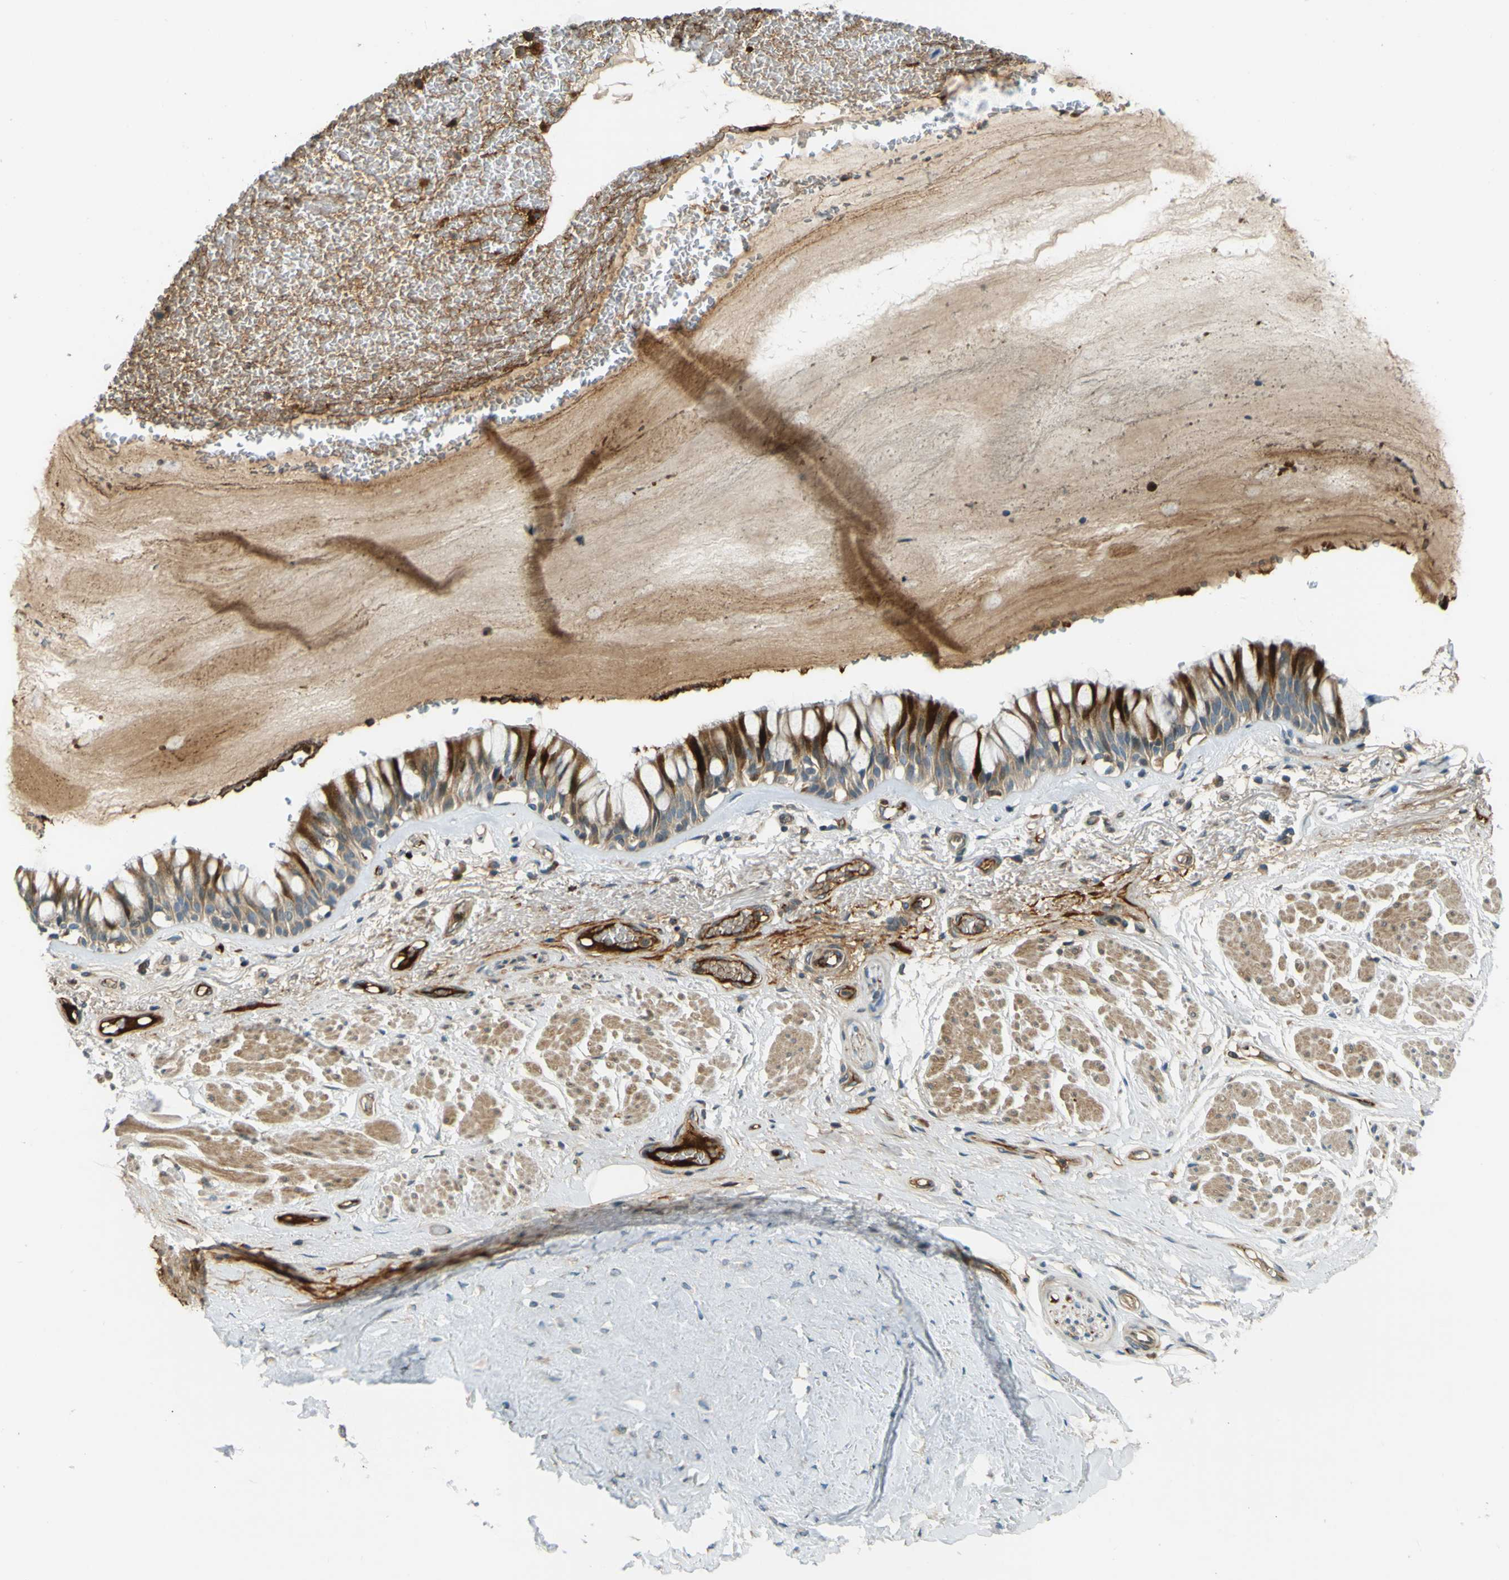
{"staining": {"intensity": "strong", "quantity": "25%-75%", "location": "cytoplasmic/membranous"}, "tissue": "bronchus", "cell_type": "Respiratory epithelial cells", "image_type": "normal", "snomed": [{"axis": "morphology", "description": "Normal tissue, NOS"}, {"axis": "topography", "description": "Bronchus"}], "caption": "Protein staining of unremarkable bronchus exhibits strong cytoplasmic/membranous staining in approximately 25%-75% of respiratory epithelial cells. (DAB IHC with brightfield microscopy, high magnification).", "gene": "LPCAT1", "patient": {"sex": "male", "age": 66}}